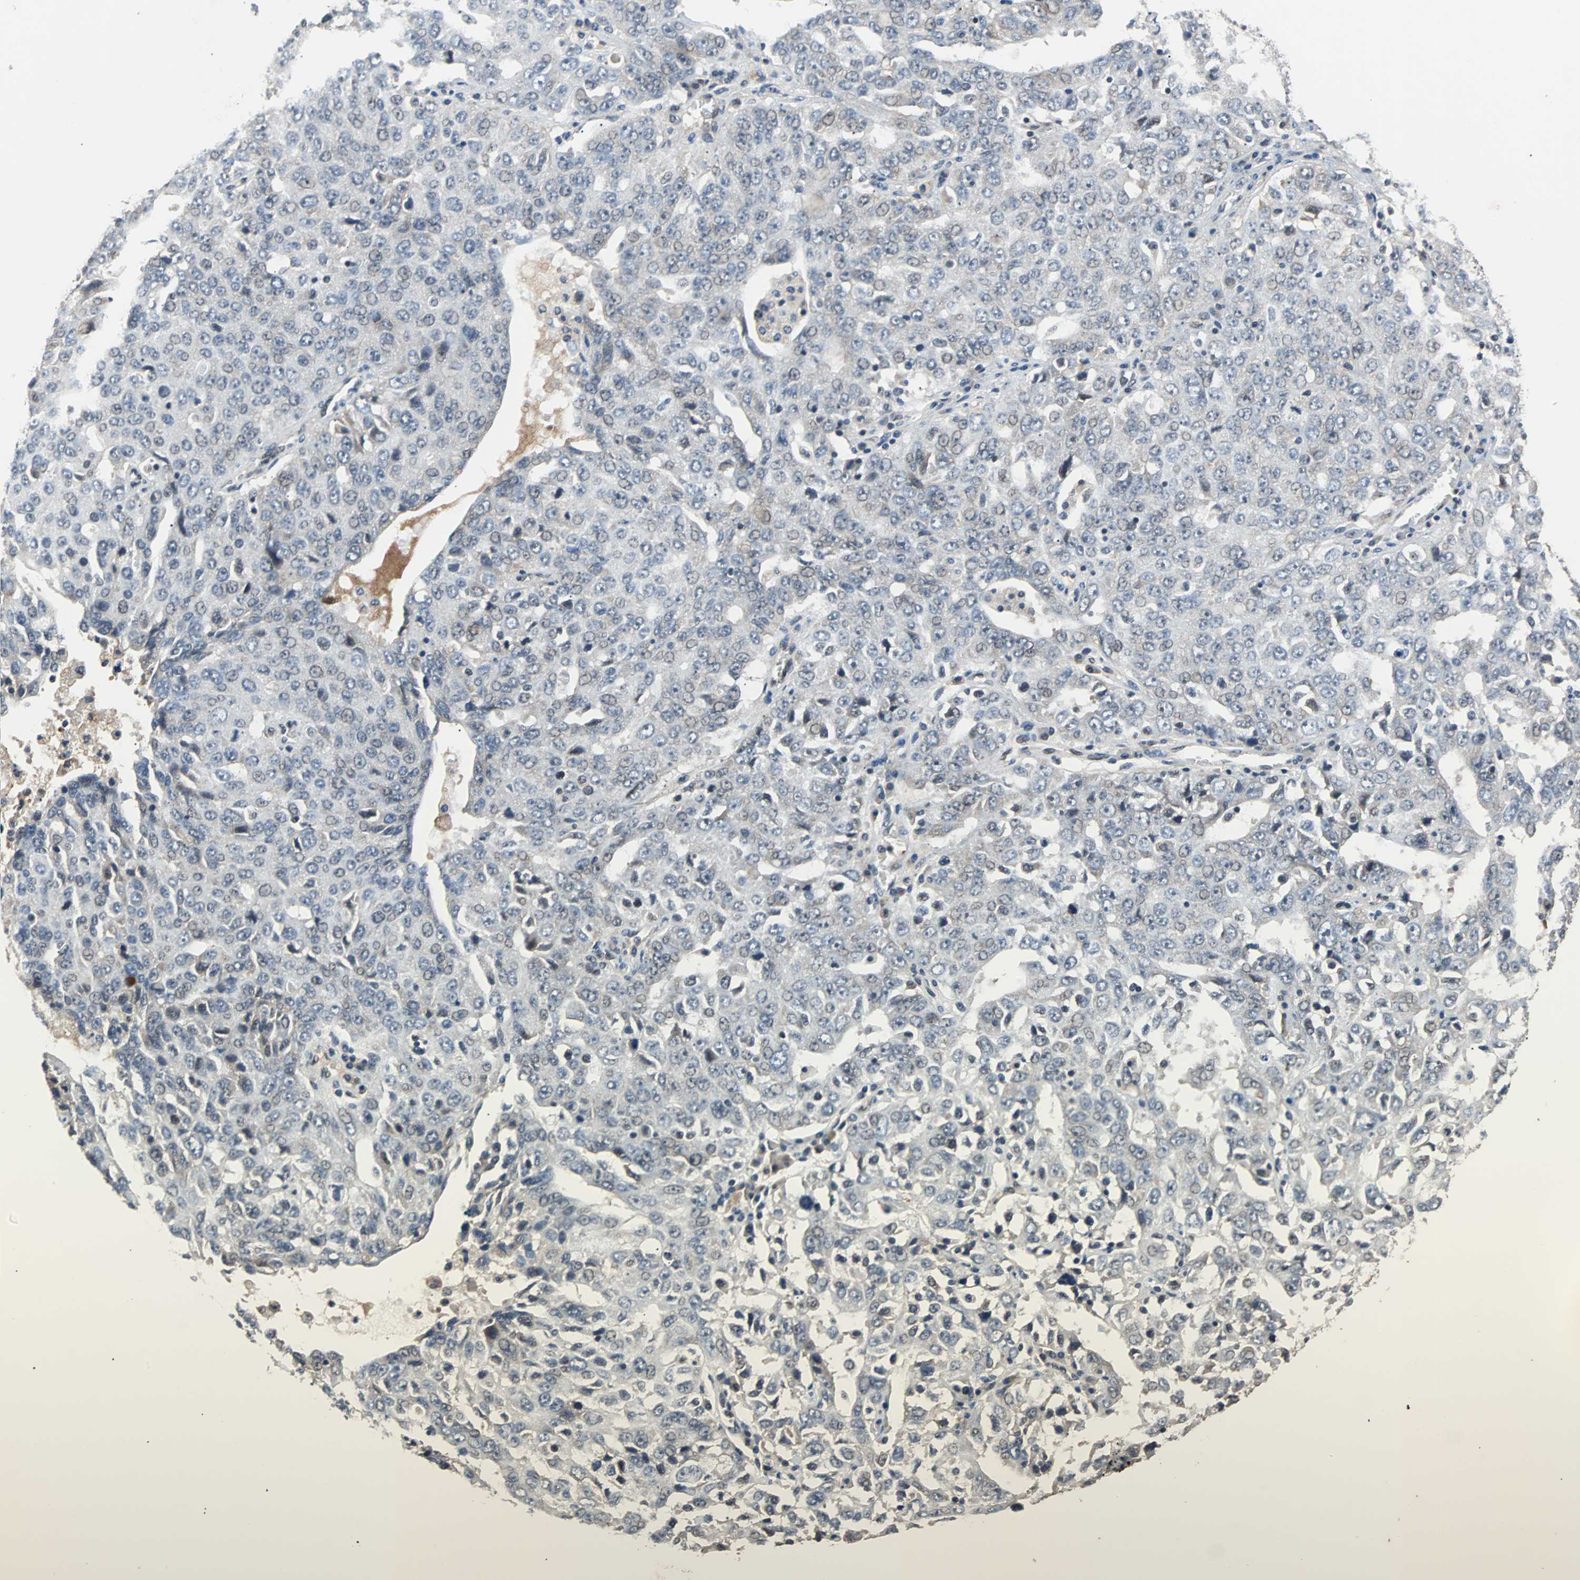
{"staining": {"intensity": "negative", "quantity": "none", "location": "none"}, "tissue": "ovarian cancer", "cell_type": "Tumor cells", "image_type": "cancer", "snomed": [{"axis": "morphology", "description": "Carcinoma, endometroid"}, {"axis": "topography", "description": "Ovary"}], "caption": "This is a image of IHC staining of ovarian cancer (endometroid carcinoma), which shows no positivity in tumor cells.", "gene": "PHC1", "patient": {"sex": "female", "age": 62}}